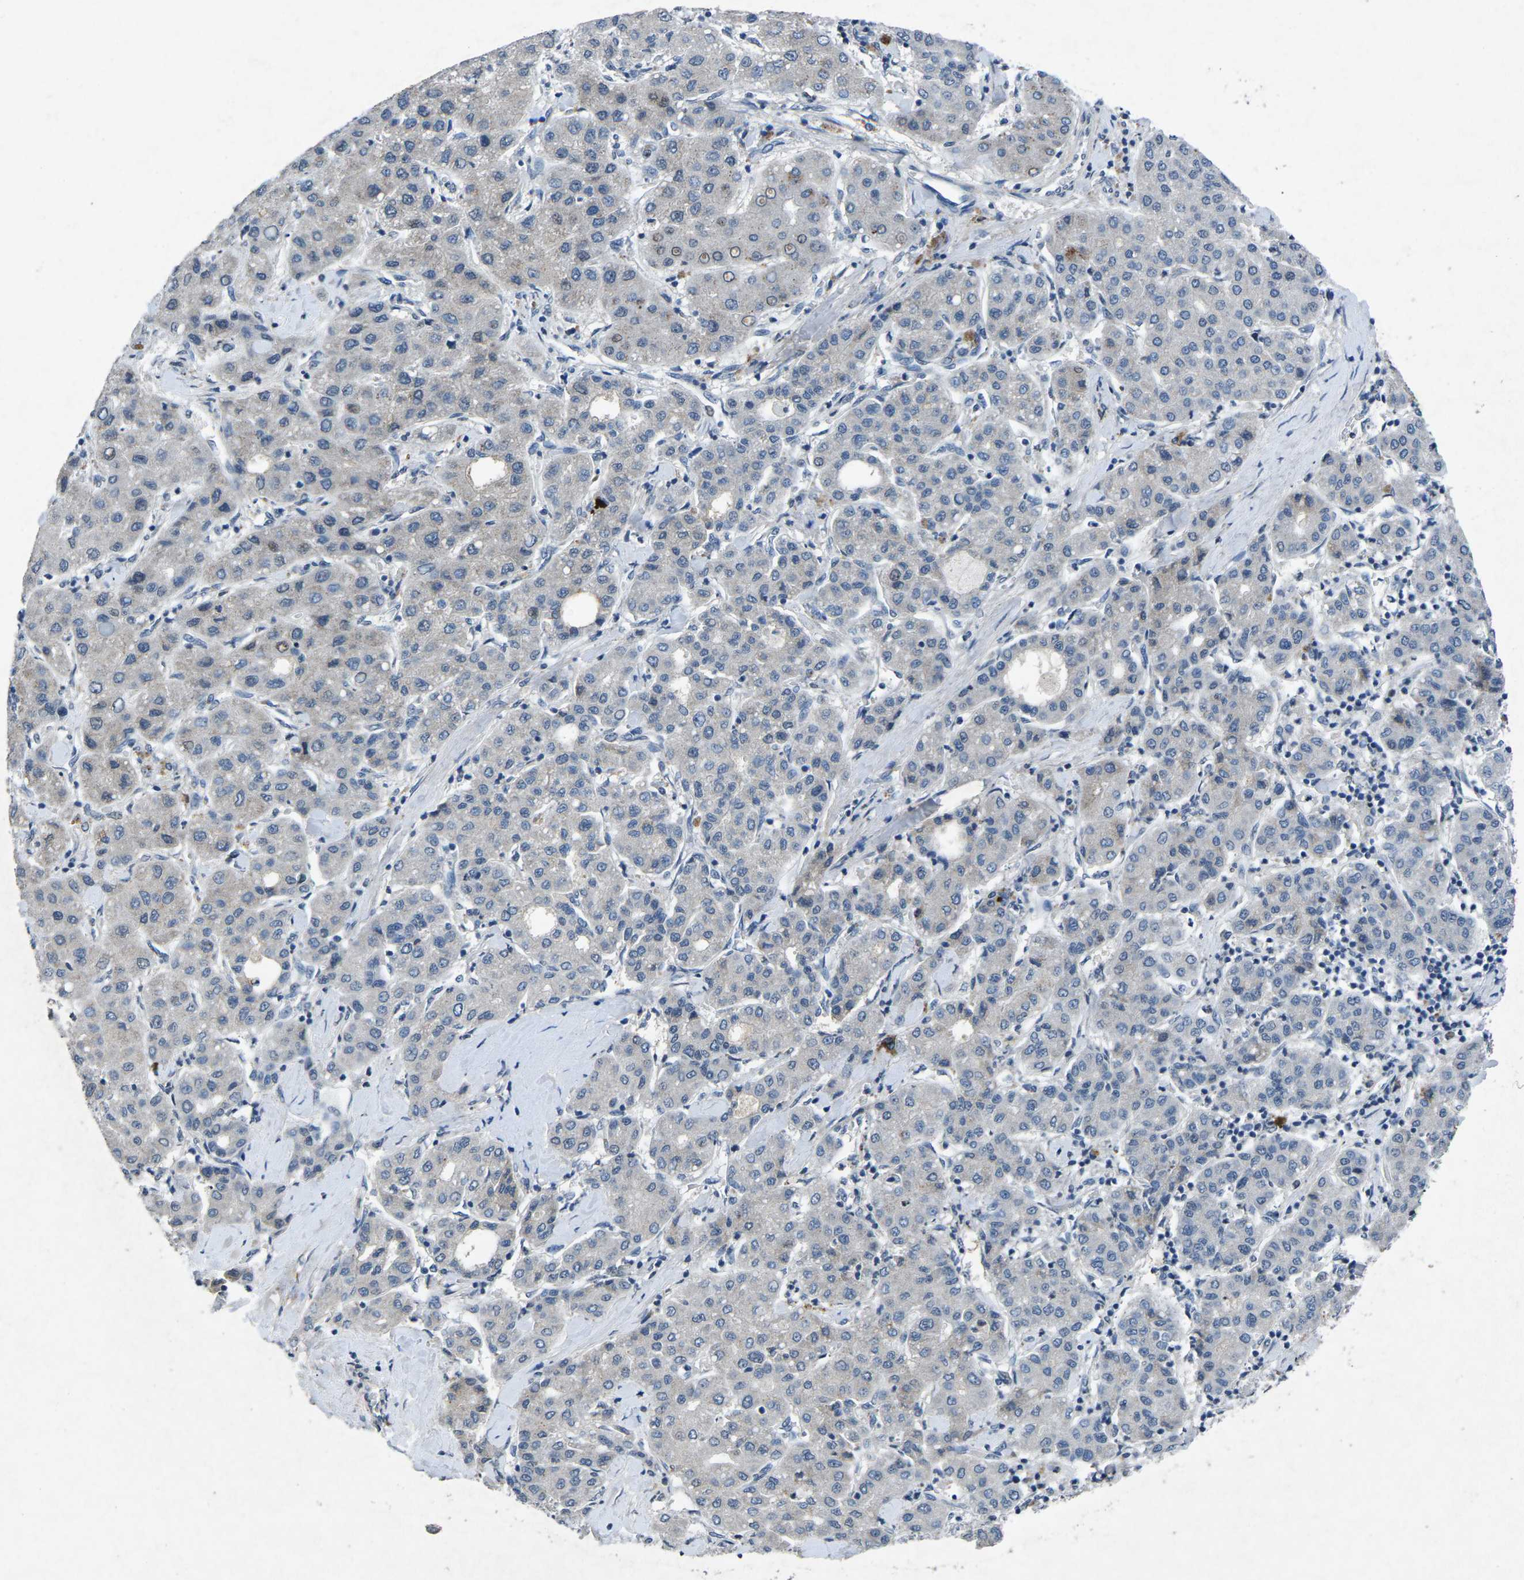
{"staining": {"intensity": "negative", "quantity": "none", "location": "none"}, "tissue": "liver cancer", "cell_type": "Tumor cells", "image_type": "cancer", "snomed": [{"axis": "morphology", "description": "Carcinoma, Hepatocellular, NOS"}, {"axis": "topography", "description": "Liver"}], "caption": "Immunohistochemistry (IHC) histopathology image of liver cancer (hepatocellular carcinoma) stained for a protein (brown), which displays no staining in tumor cells.", "gene": "PLG", "patient": {"sex": "male", "age": 65}}